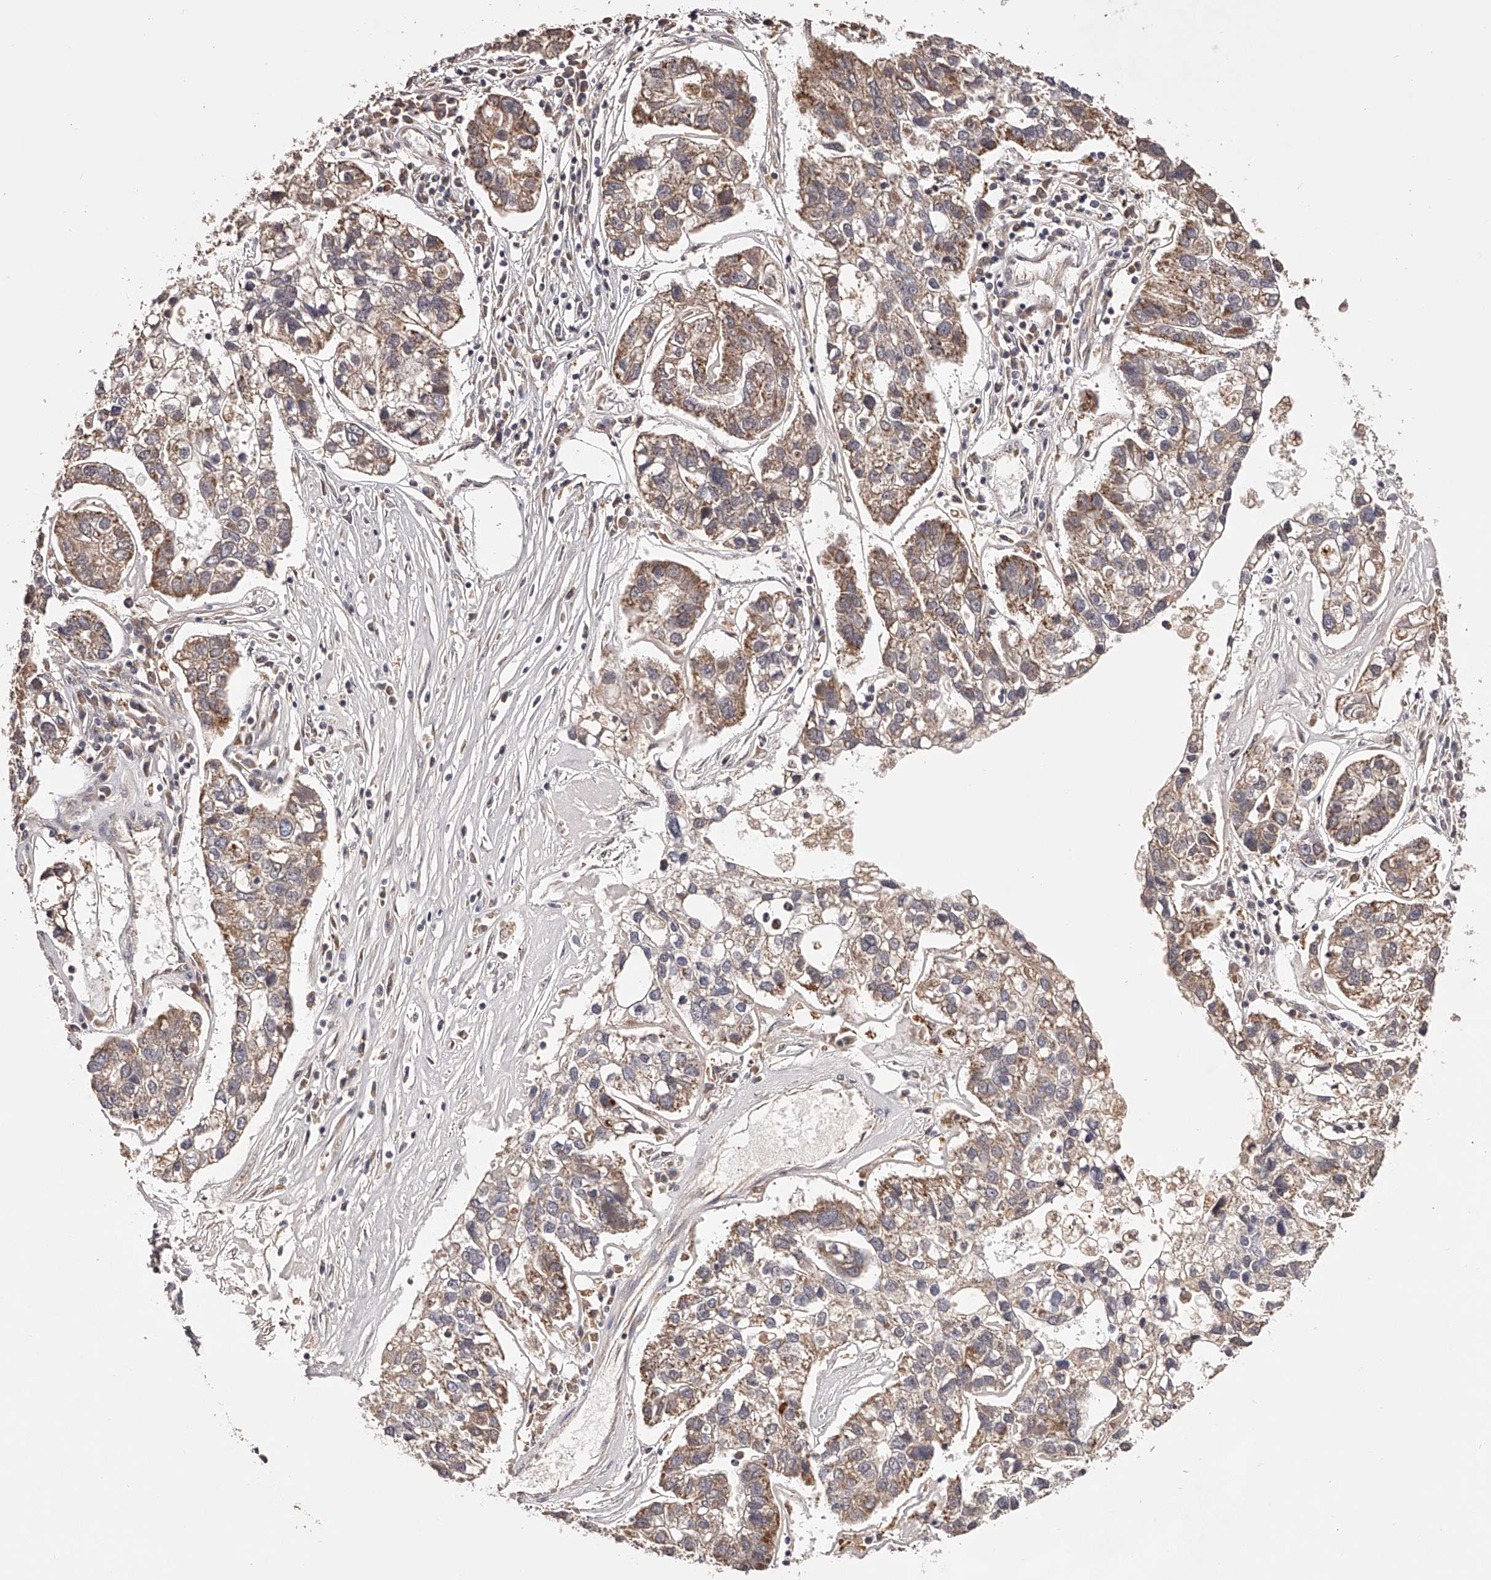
{"staining": {"intensity": "moderate", "quantity": ">75%", "location": "cytoplasmic/membranous"}, "tissue": "pancreatic cancer", "cell_type": "Tumor cells", "image_type": "cancer", "snomed": [{"axis": "morphology", "description": "Adenocarcinoma, NOS"}, {"axis": "topography", "description": "Pancreas"}], "caption": "Moderate cytoplasmic/membranous staining for a protein is appreciated in about >75% of tumor cells of pancreatic adenocarcinoma using immunohistochemistry.", "gene": "ODF2L", "patient": {"sex": "female", "age": 61}}